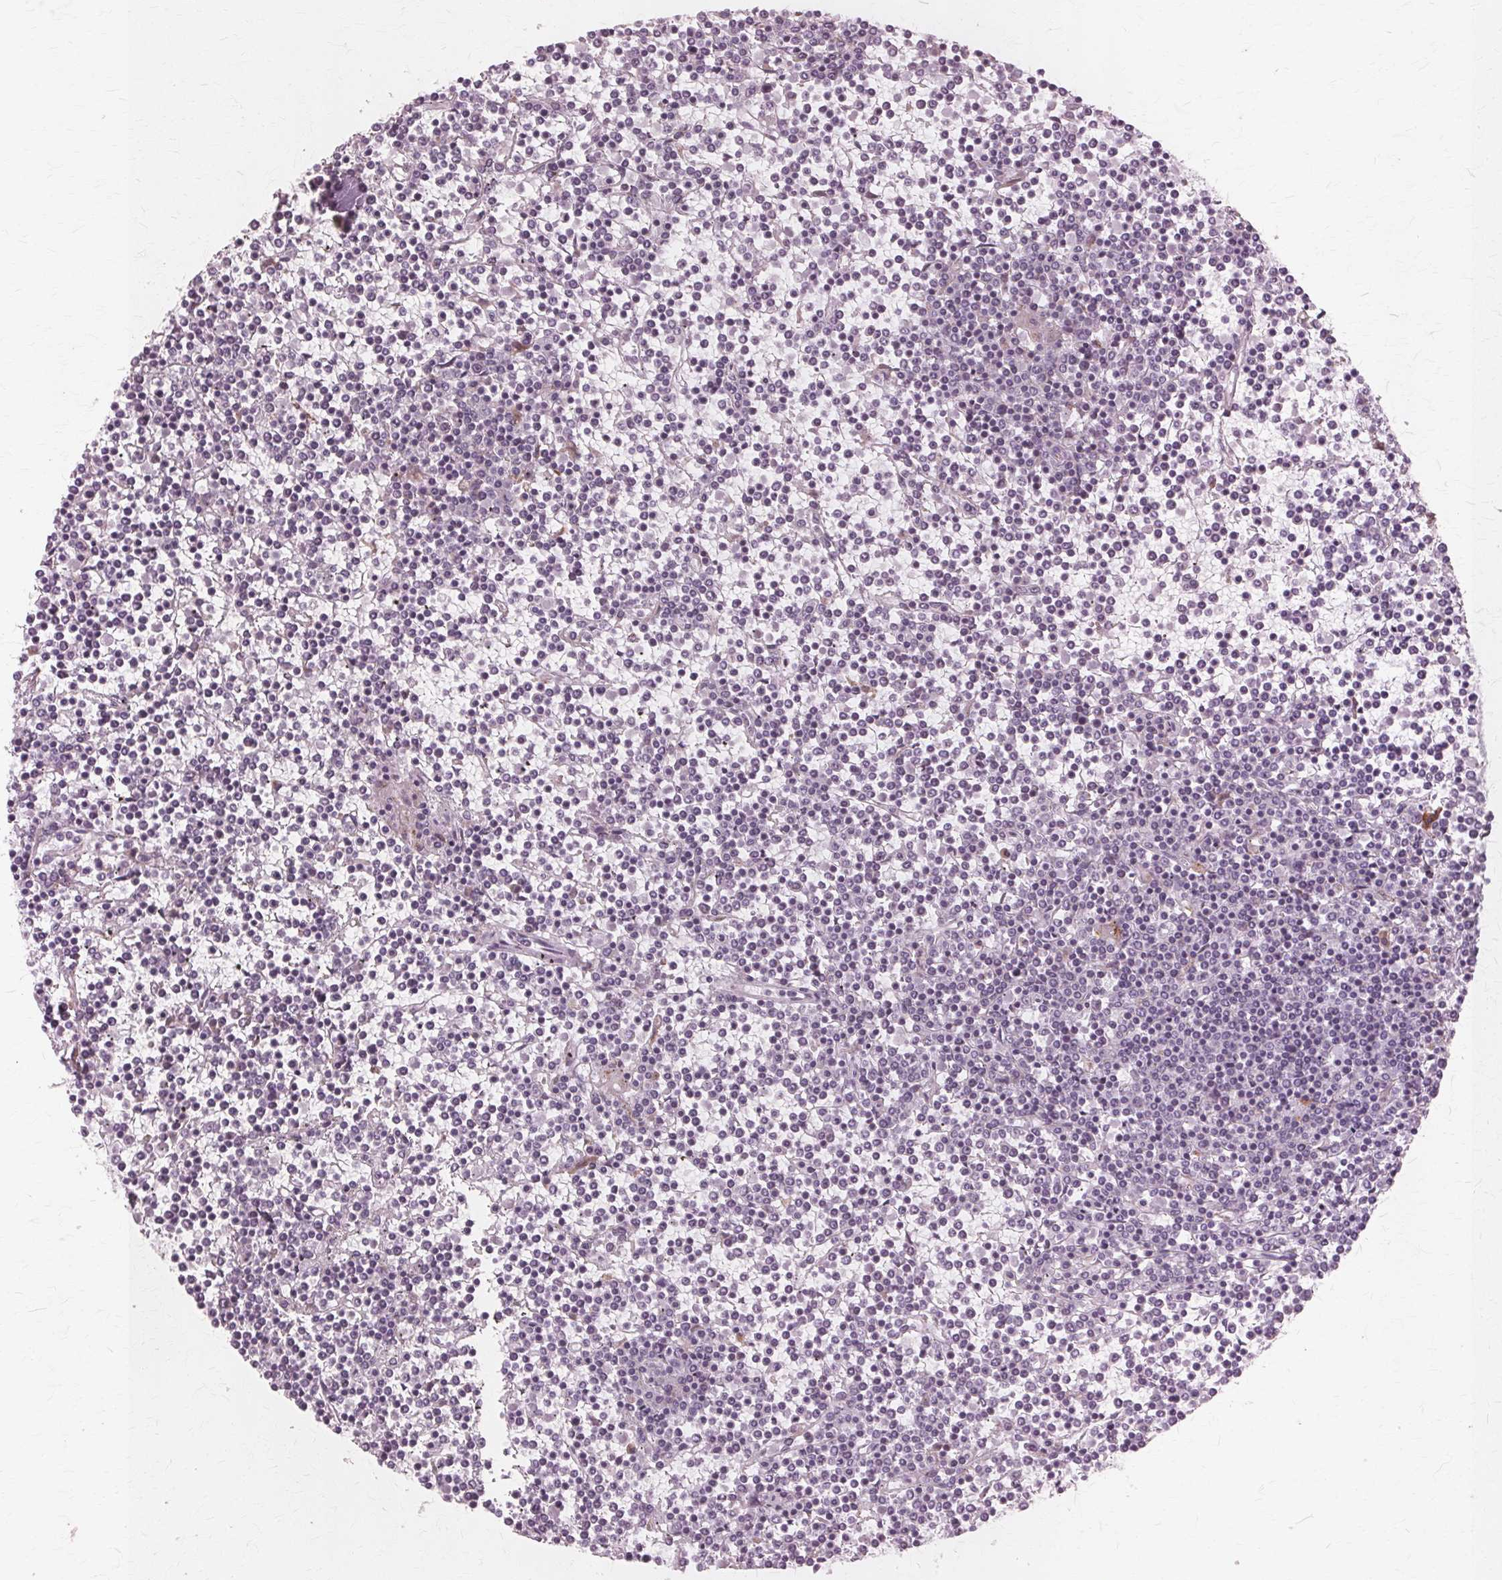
{"staining": {"intensity": "negative", "quantity": "none", "location": "none"}, "tissue": "lymphoma", "cell_type": "Tumor cells", "image_type": "cancer", "snomed": [{"axis": "morphology", "description": "Malignant lymphoma, non-Hodgkin's type, Low grade"}, {"axis": "topography", "description": "Spleen"}], "caption": "A high-resolution photomicrograph shows immunohistochemistry (IHC) staining of lymphoma, which demonstrates no significant staining in tumor cells. (IHC, brightfield microscopy, high magnification).", "gene": "DNASE2", "patient": {"sex": "female", "age": 19}}